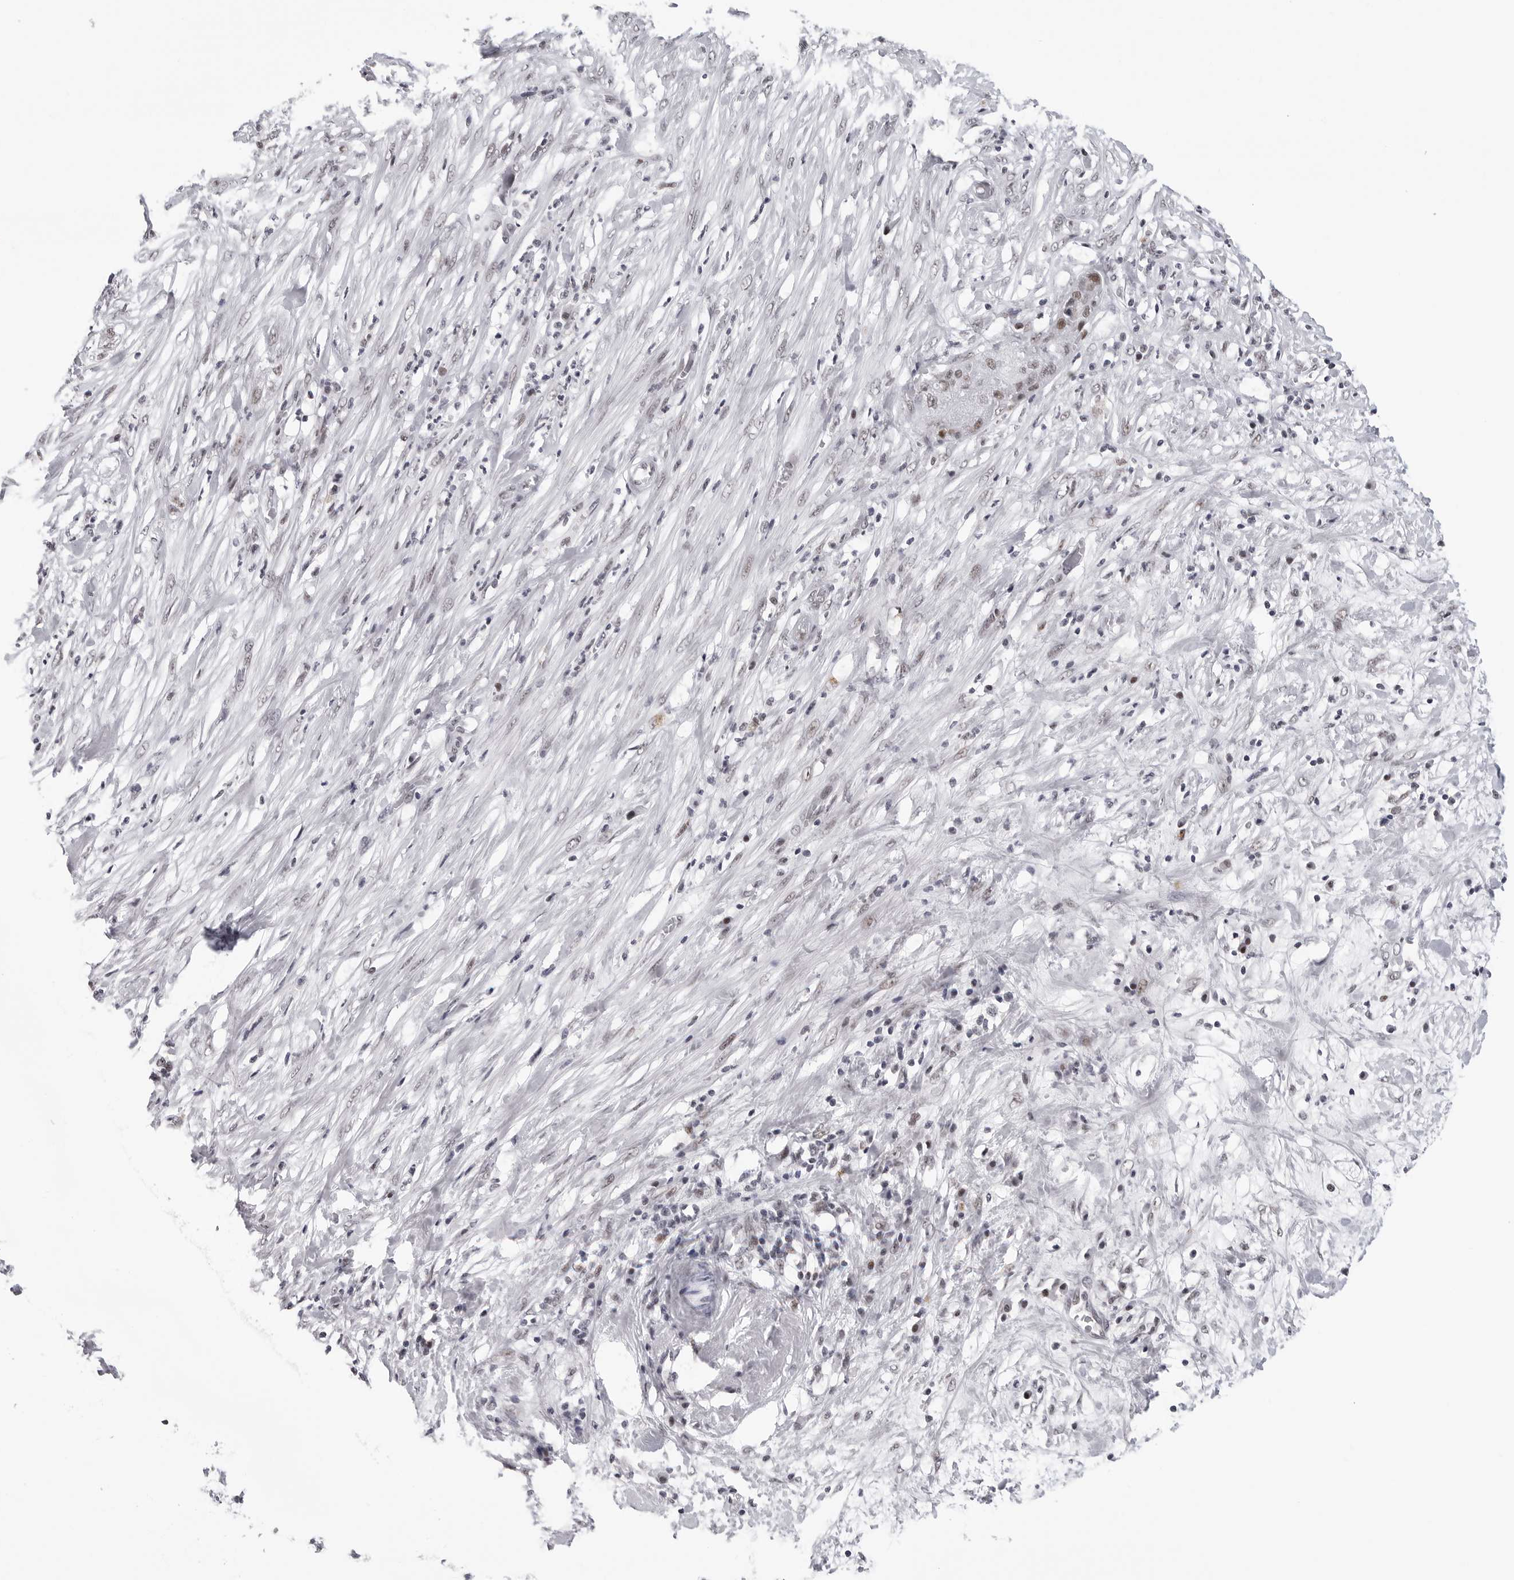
{"staining": {"intensity": "moderate", "quantity": ">75%", "location": "nuclear"}, "tissue": "pancreatic cancer", "cell_type": "Tumor cells", "image_type": "cancer", "snomed": [{"axis": "morphology", "description": "Adenocarcinoma, NOS"}, {"axis": "topography", "description": "Pancreas"}], "caption": "Pancreatic cancer stained for a protein (brown) reveals moderate nuclear positive staining in approximately >75% of tumor cells.", "gene": "SF3B4", "patient": {"sex": "female", "age": 78}}